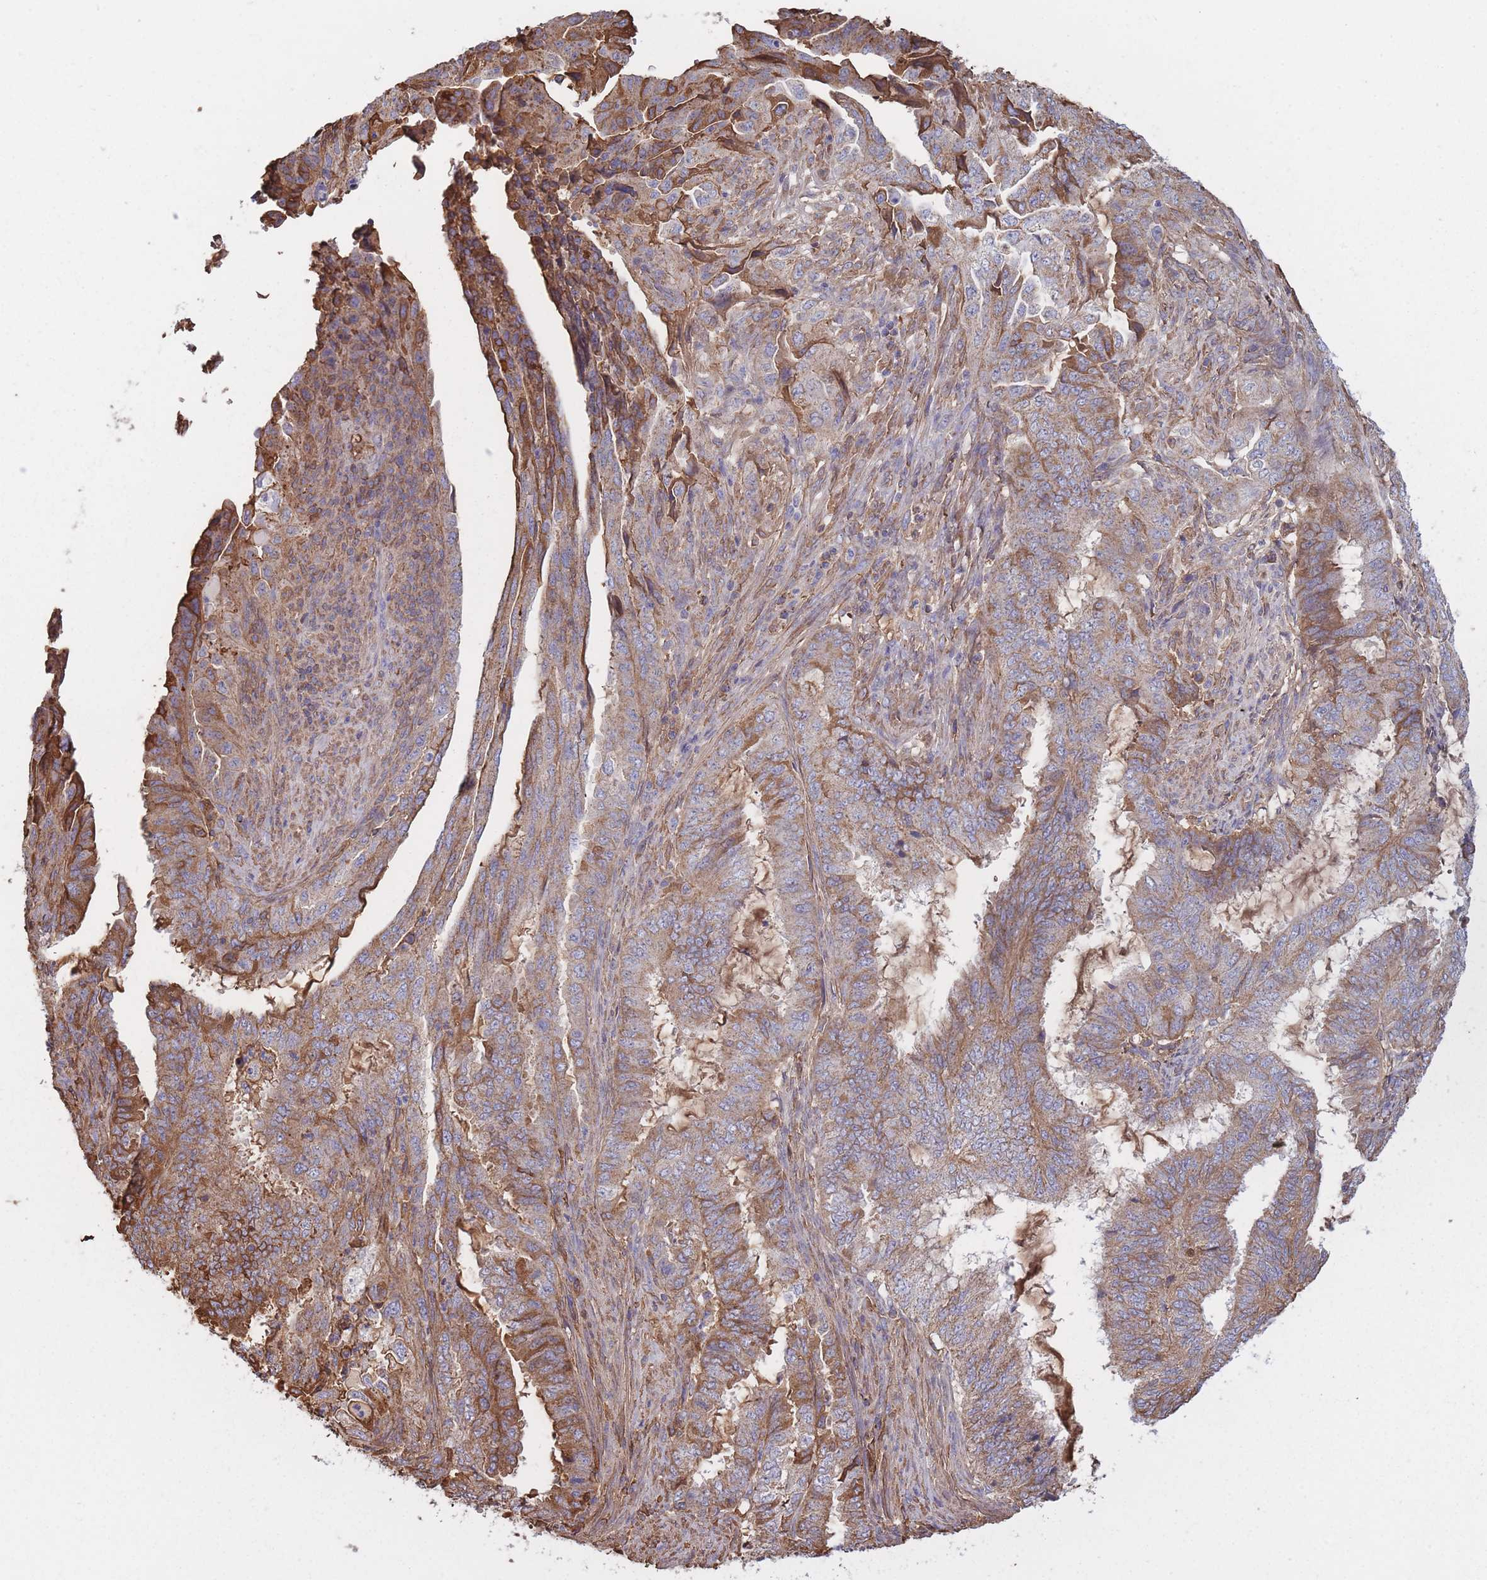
{"staining": {"intensity": "weak", "quantity": "25%-75%", "location": "cytoplasmic/membranous"}, "tissue": "endometrial cancer", "cell_type": "Tumor cells", "image_type": "cancer", "snomed": [{"axis": "morphology", "description": "Adenocarcinoma, NOS"}, {"axis": "topography", "description": "Endometrium"}], "caption": "Protein positivity by immunohistochemistry shows weak cytoplasmic/membranous staining in about 25%-75% of tumor cells in endometrial cancer (adenocarcinoma). The protein of interest is shown in brown color, while the nuclei are stained blue.", "gene": "KAT2A", "patient": {"sex": "female", "age": 51}}